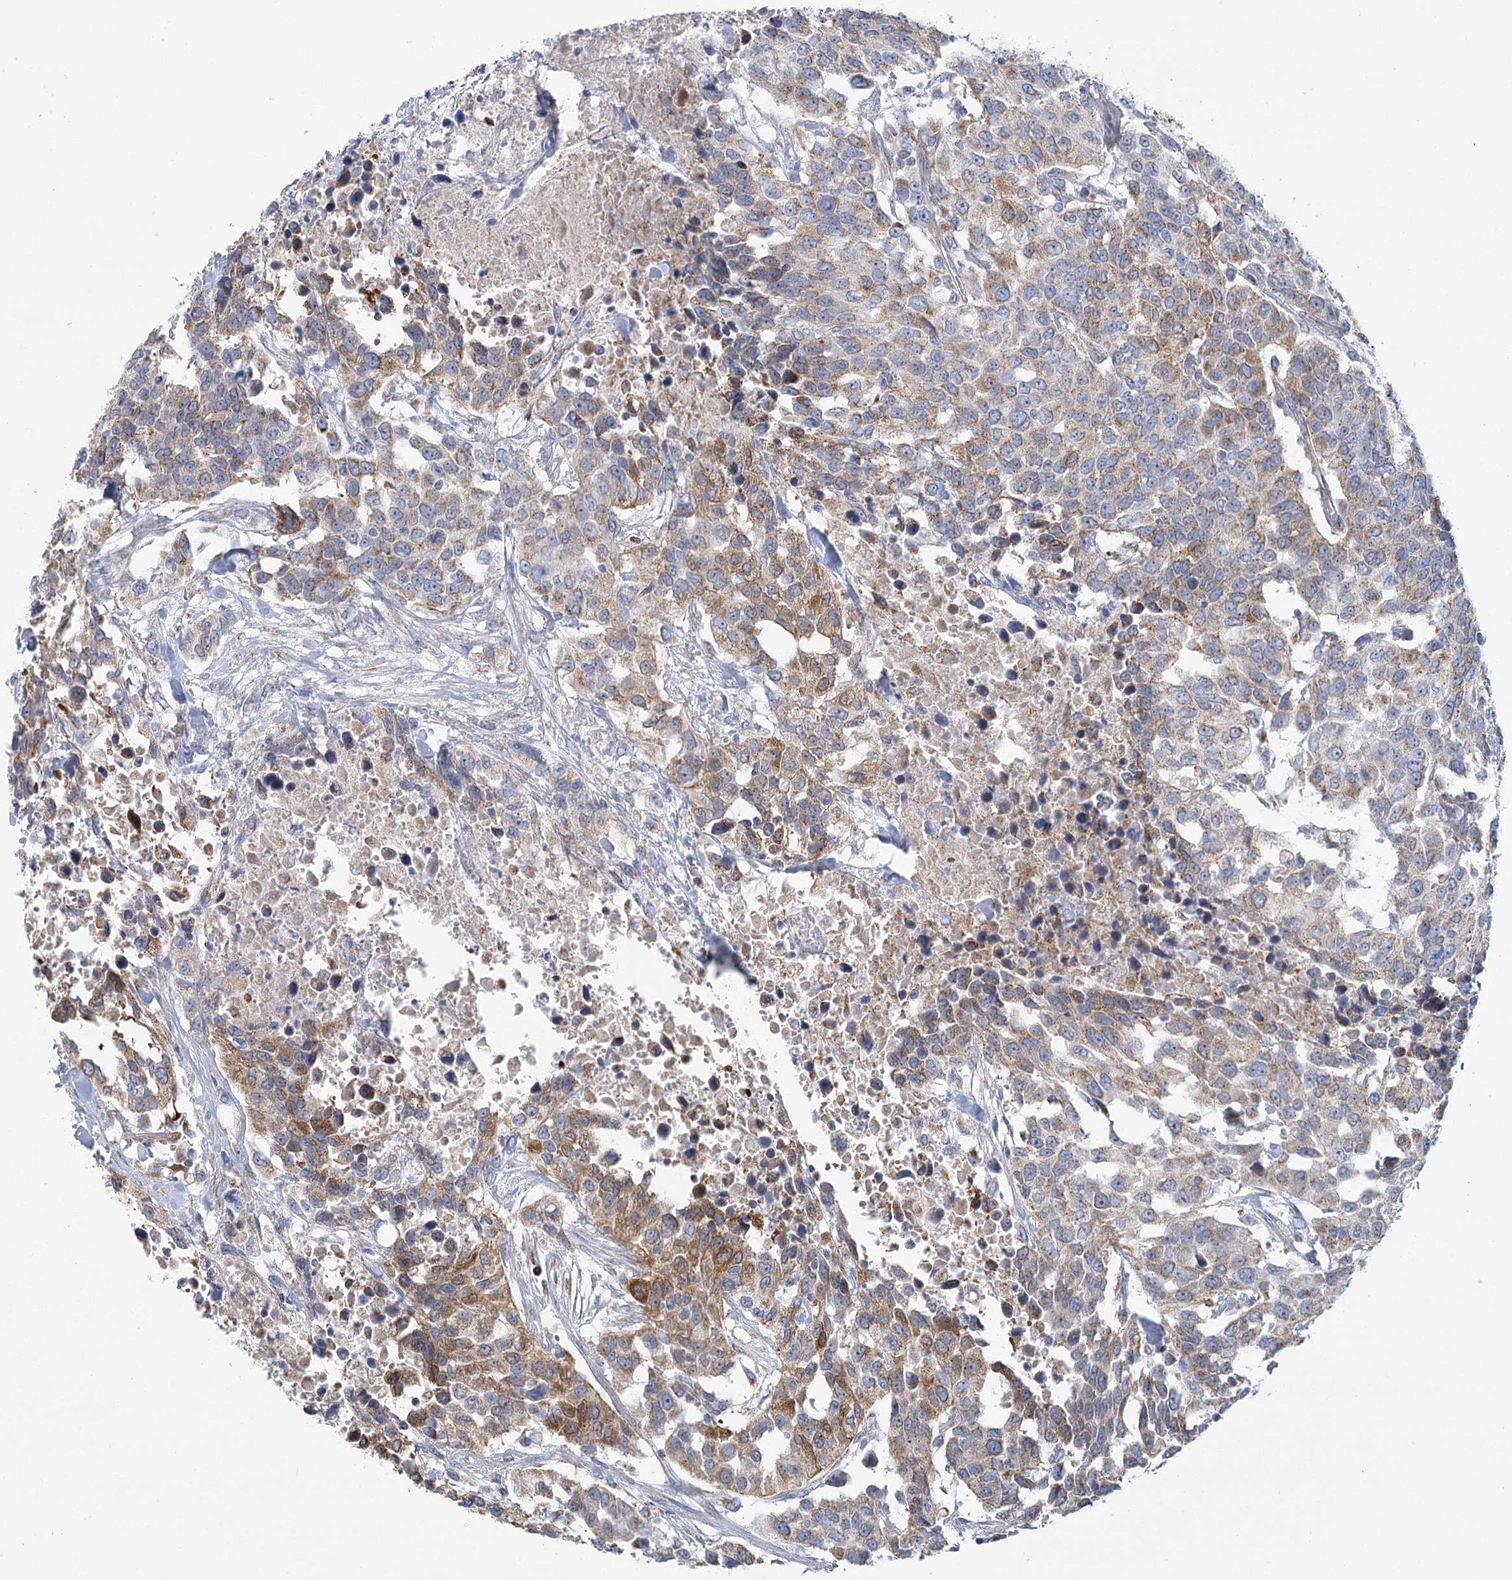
{"staining": {"intensity": "moderate", "quantity": "25%-75%", "location": "cytoplasmic/membranous"}, "tissue": "urothelial cancer", "cell_type": "Tumor cells", "image_type": "cancer", "snomed": [{"axis": "morphology", "description": "Urothelial carcinoma, High grade"}, {"axis": "topography", "description": "Urinary bladder"}], "caption": "Tumor cells display medium levels of moderate cytoplasmic/membranous staining in approximately 25%-75% of cells in urothelial cancer.", "gene": "SNX7", "patient": {"sex": "female", "age": 80}}